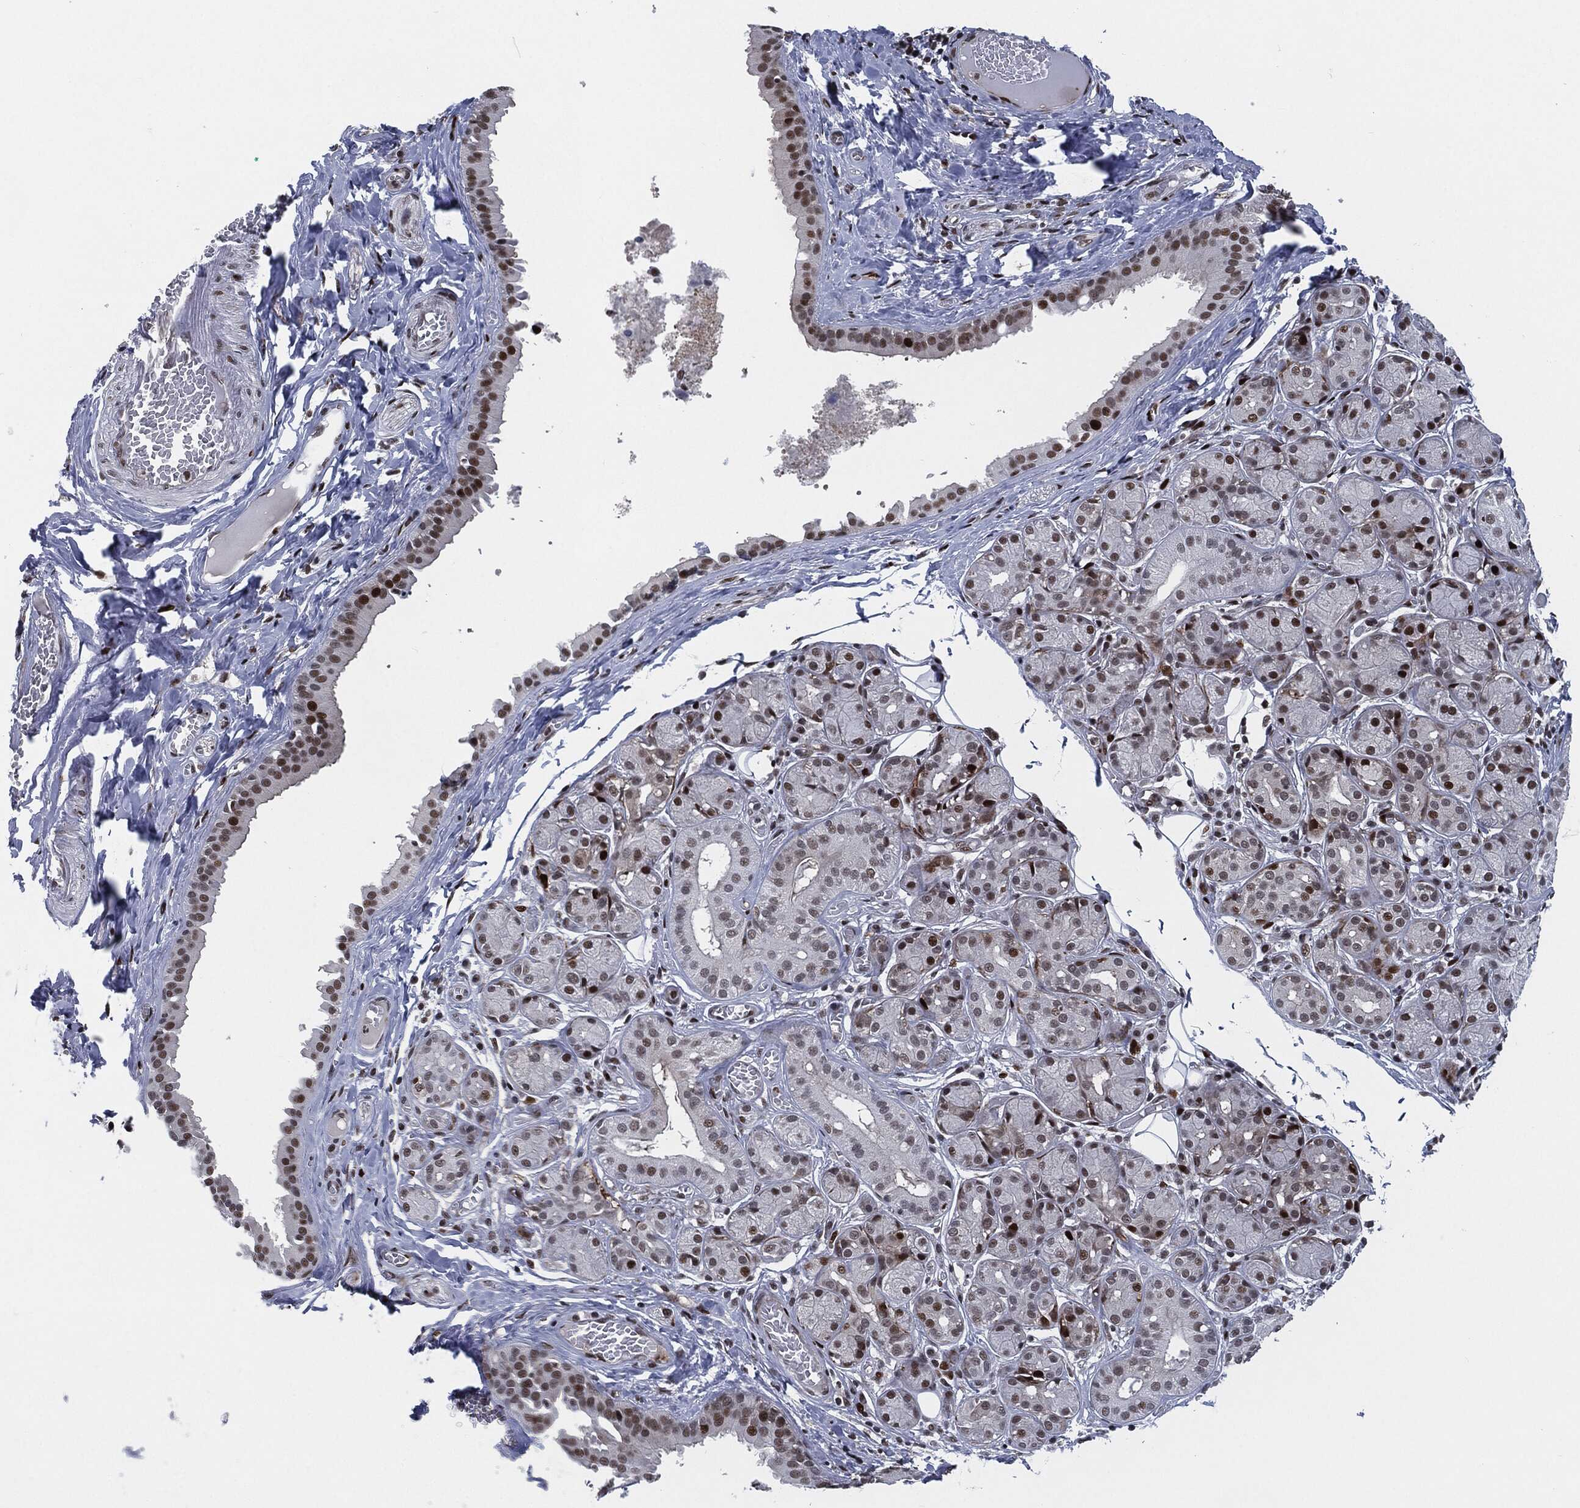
{"staining": {"intensity": "strong", "quantity": "<25%", "location": "nuclear"}, "tissue": "salivary gland", "cell_type": "Glandular cells", "image_type": "normal", "snomed": [{"axis": "morphology", "description": "Normal tissue, NOS"}, {"axis": "topography", "description": "Salivary gland"}], "caption": "Unremarkable salivary gland exhibits strong nuclear staining in approximately <25% of glandular cells, visualized by immunohistochemistry.", "gene": "AKT2", "patient": {"sex": "male", "age": 71}}